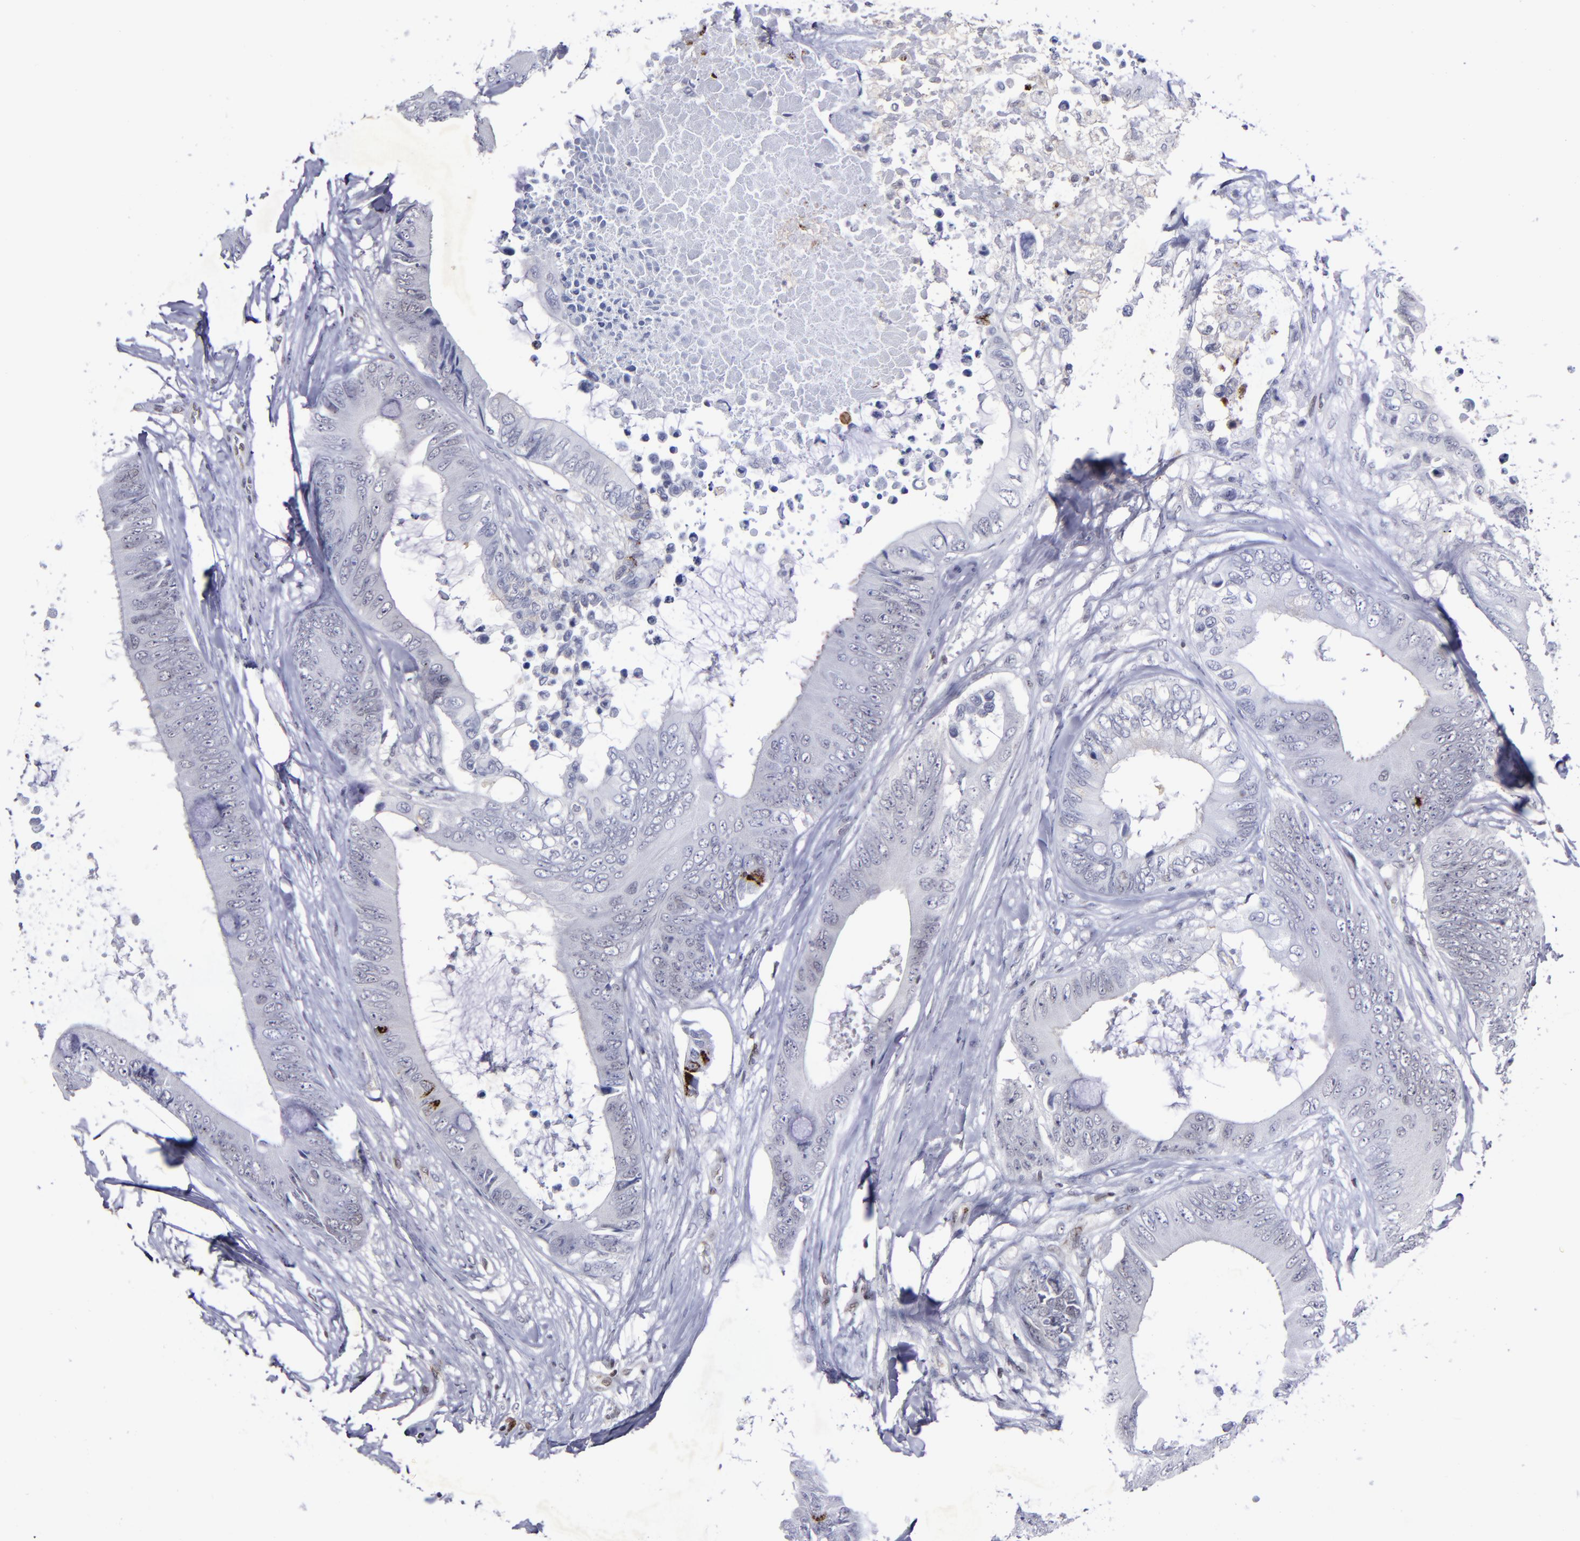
{"staining": {"intensity": "negative", "quantity": "none", "location": "none"}, "tissue": "colorectal cancer", "cell_type": "Tumor cells", "image_type": "cancer", "snomed": [{"axis": "morphology", "description": "Normal tissue, NOS"}, {"axis": "morphology", "description": "Adenocarcinoma, NOS"}, {"axis": "topography", "description": "Rectum"}, {"axis": "topography", "description": "Peripheral nerve tissue"}], "caption": "An image of human colorectal cancer (adenocarcinoma) is negative for staining in tumor cells. (IHC, brightfield microscopy, high magnification).", "gene": "MGMT", "patient": {"sex": "female", "age": 77}}